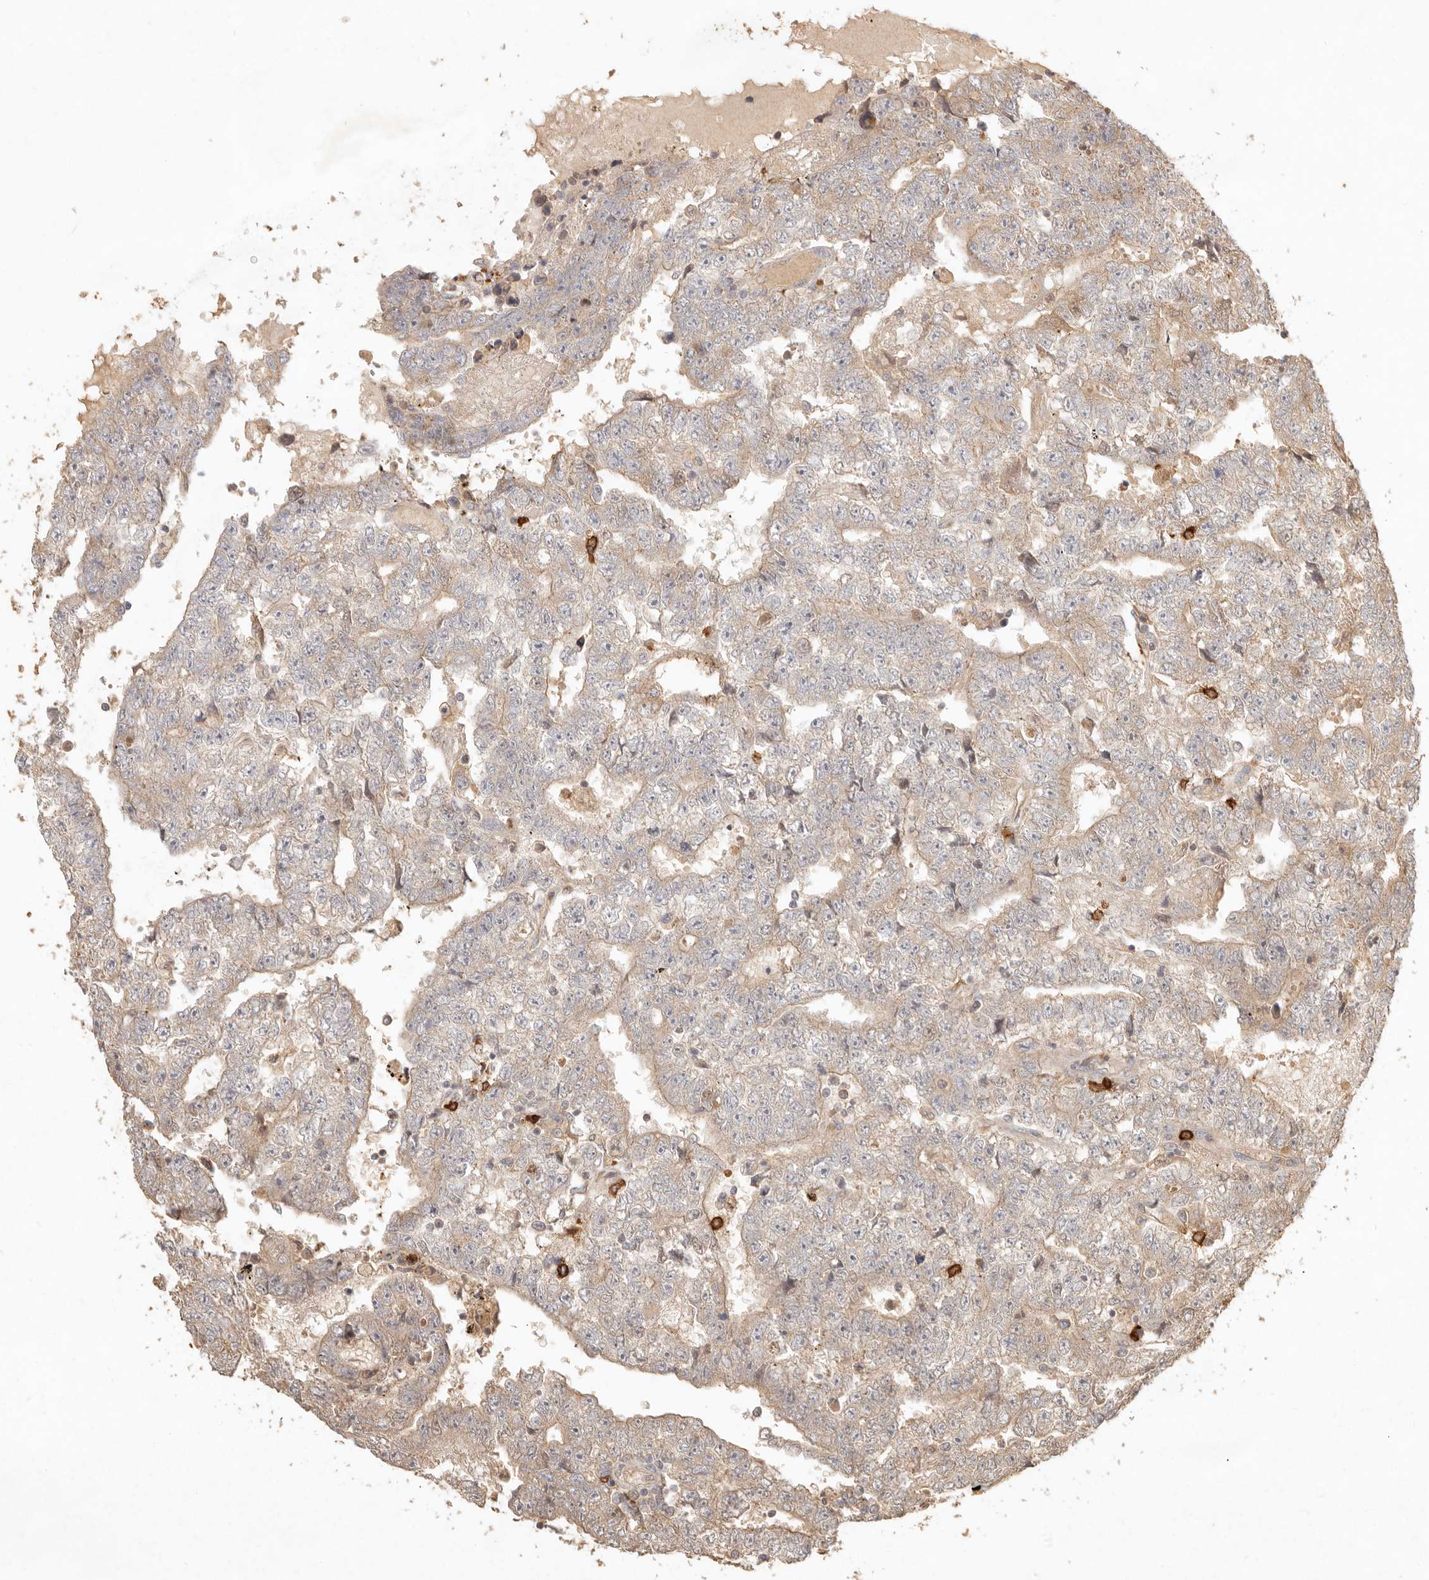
{"staining": {"intensity": "weak", "quantity": ">75%", "location": "cytoplasmic/membranous"}, "tissue": "testis cancer", "cell_type": "Tumor cells", "image_type": "cancer", "snomed": [{"axis": "morphology", "description": "Carcinoma, Embryonal, NOS"}, {"axis": "topography", "description": "Testis"}], "caption": "Weak cytoplasmic/membranous staining for a protein is identified in about >75% of tumor cells of embryonal carcinoma (testis) using immunohistochemistry (IHC).", "gene": "CLEC4C", "patient": {"sex": "male", "age": 25}}